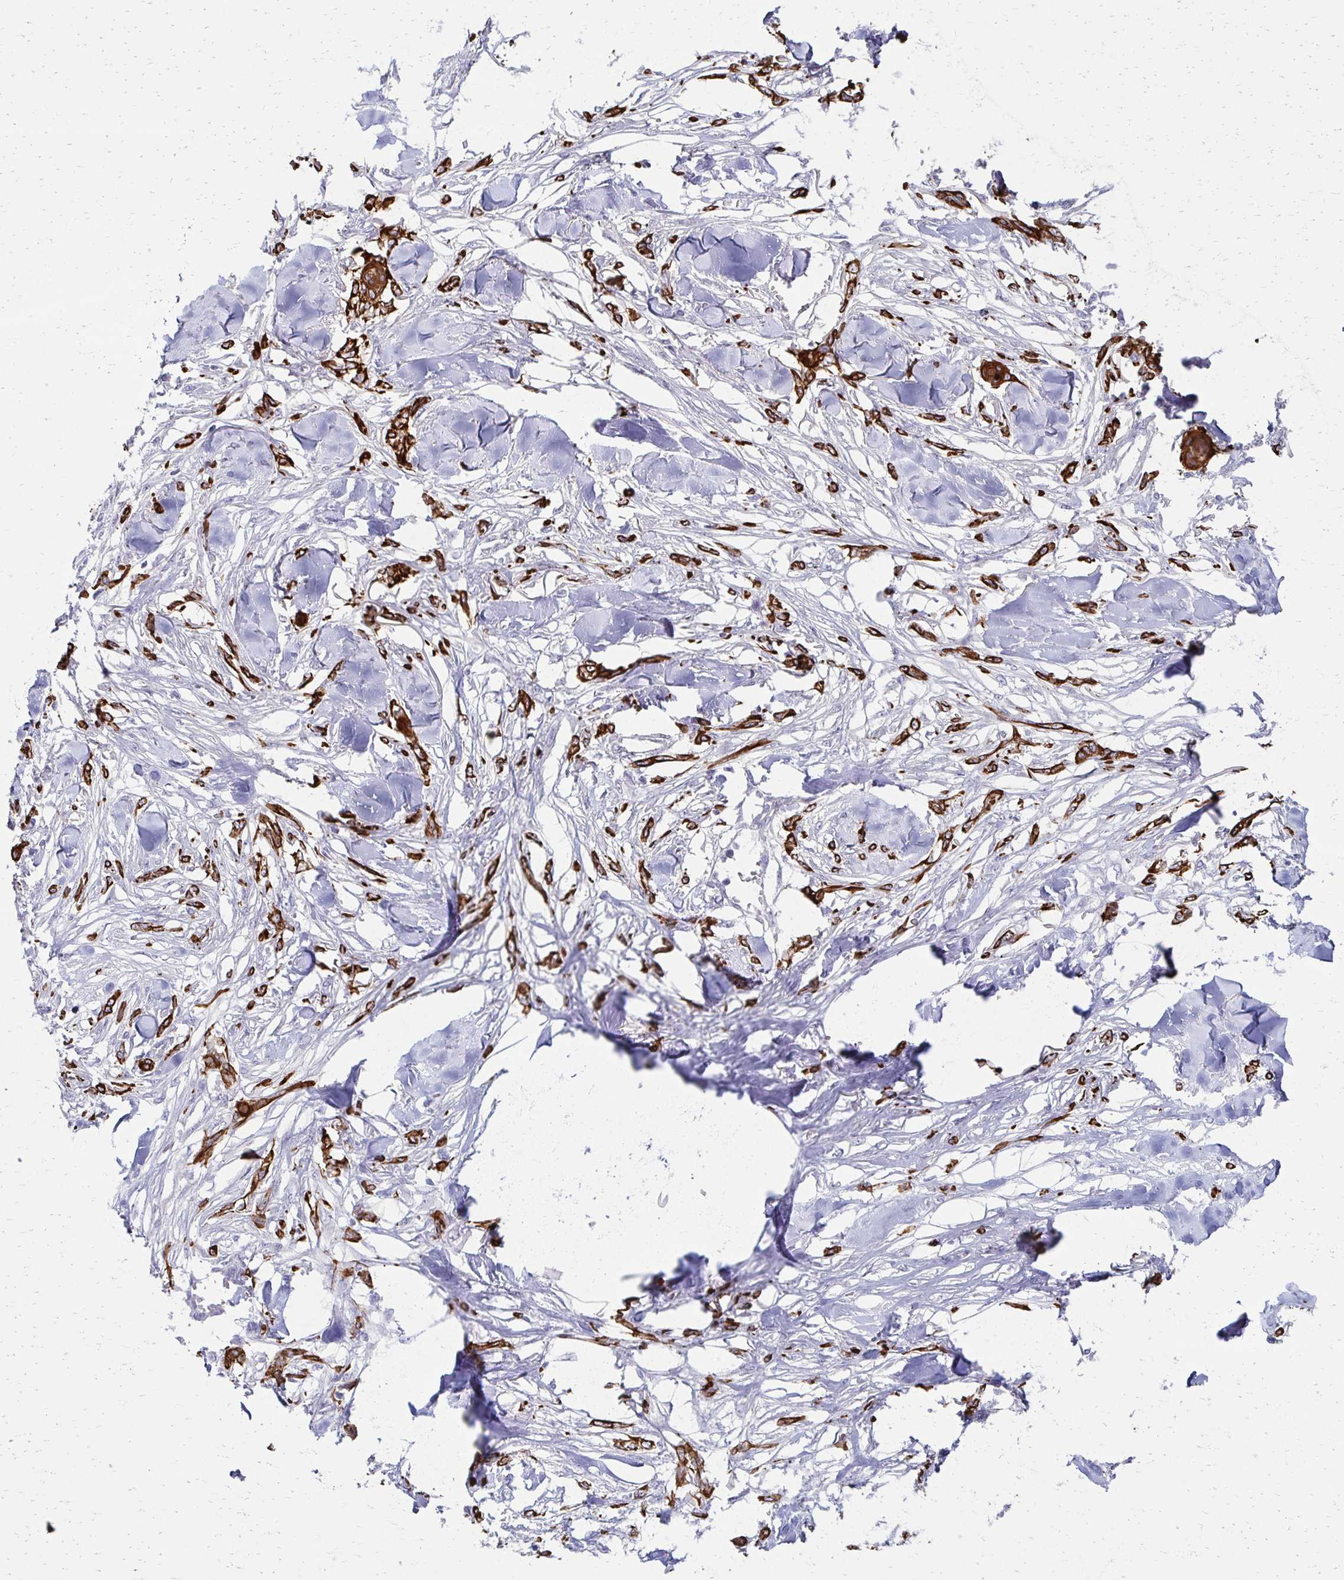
{"staining": {"intensity": "strong", "quantity": ">75%", "location": "cytoplasmic/membranous"}, "tissue": "skin cancer", "cell_type": "Tumor cells", "image_type": "cancer", "snomed": [{"axis": "morphology", "description": "Squamous cell carcinoma, NOS"}, {"axis": "topography", "description": "Skin"}], "caption": "A brown stain labels strong cytoplasmic/membranous staining of a protein in skin squamous cell carcinoma tumor cells.", "gene": "C1QTNF2", "patient": {"sex": "female", "age": 59}}